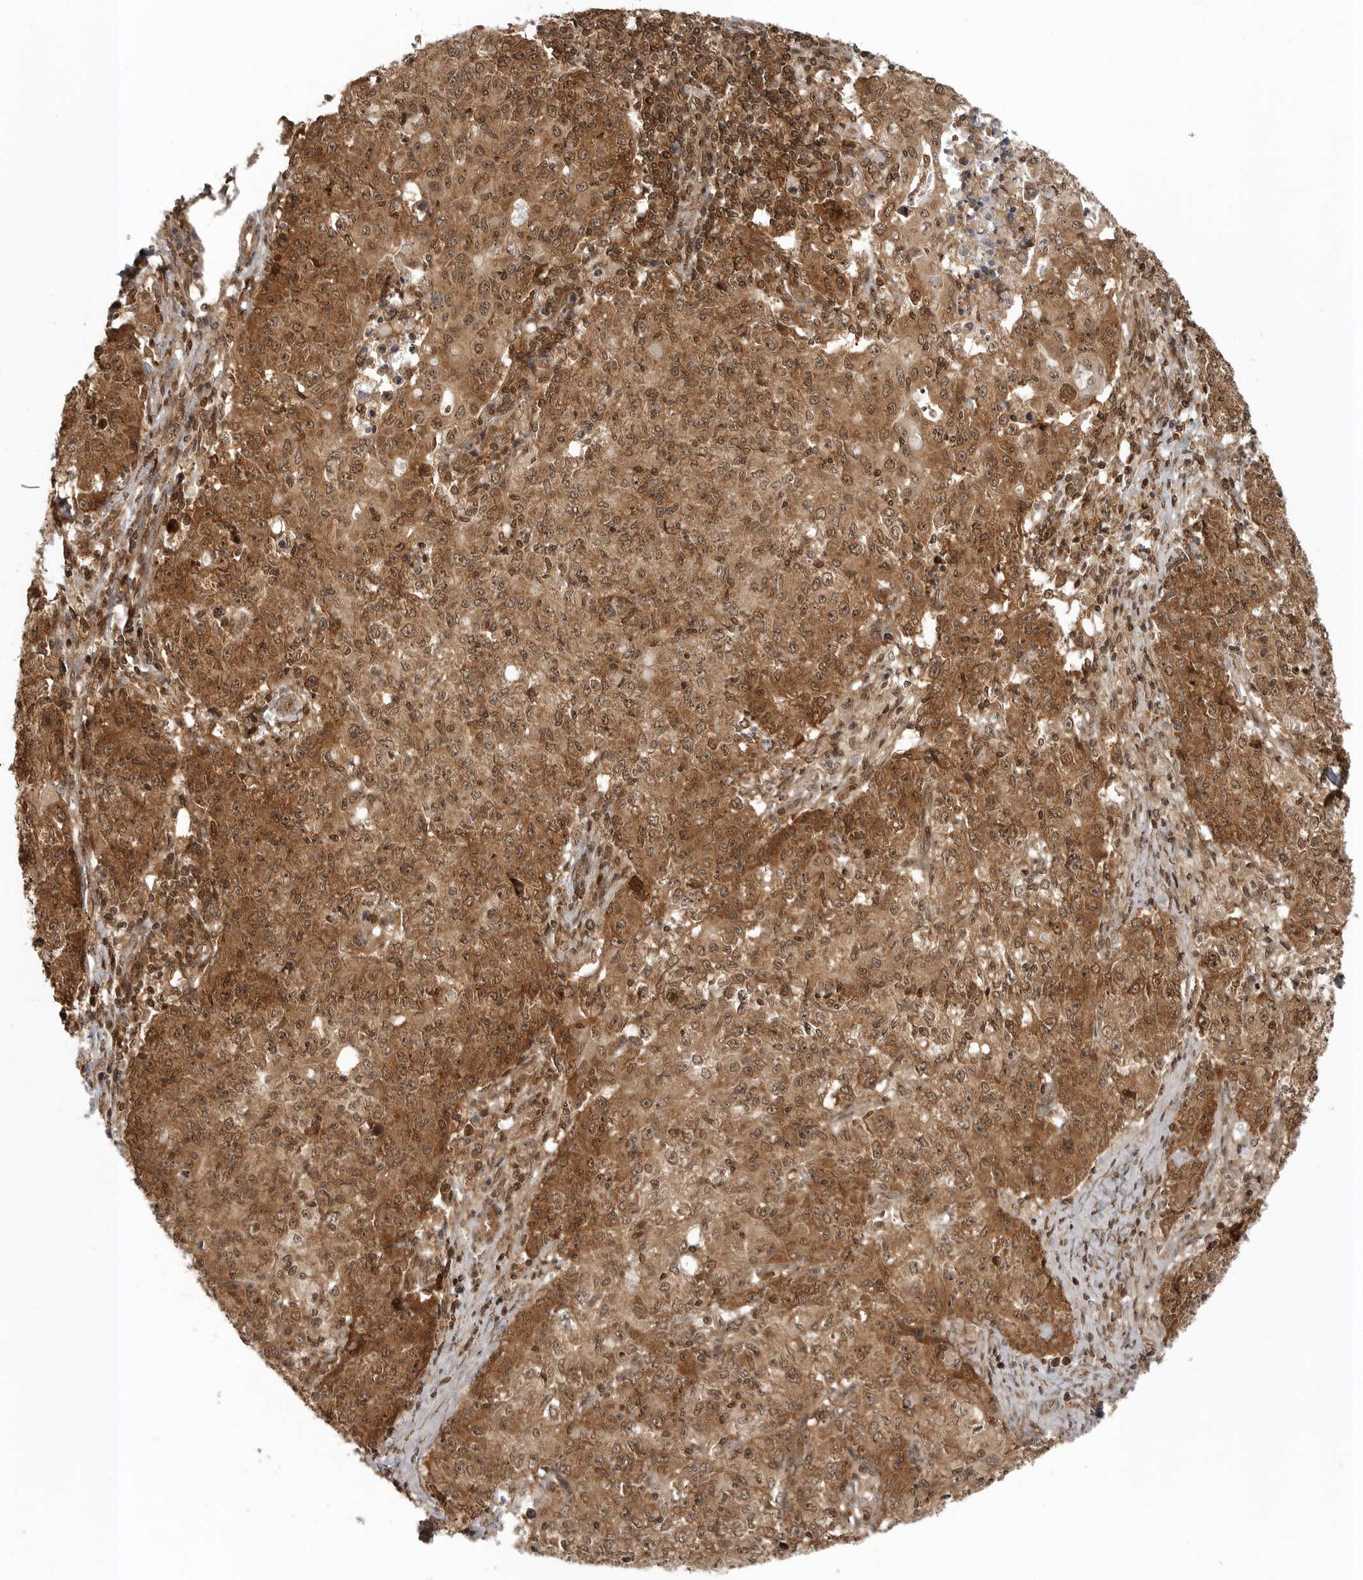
{"staining": {"intensity": "strong", "quantity": ">75%", "location": "cytoplasmic/membranous,nuclear"}, "tissue": "ovarian cancer", "cell_type": "Tumor cells", "image_type": "cancer", "snomed": [{"axis": "morphology", "description": "Carcinoma, endometroid"}, {"axis": "topography", "description": "Ovary"}], "caption": "Immunohistochemistry (IHC) of human ovarian endometroid carcinoma displays high levels of strong cytoplasmic/membranous and nuclear staining in about >75% of tumor cells.", "gene": "SZRD1", "patient": {"sex": "female", "age": 42}}